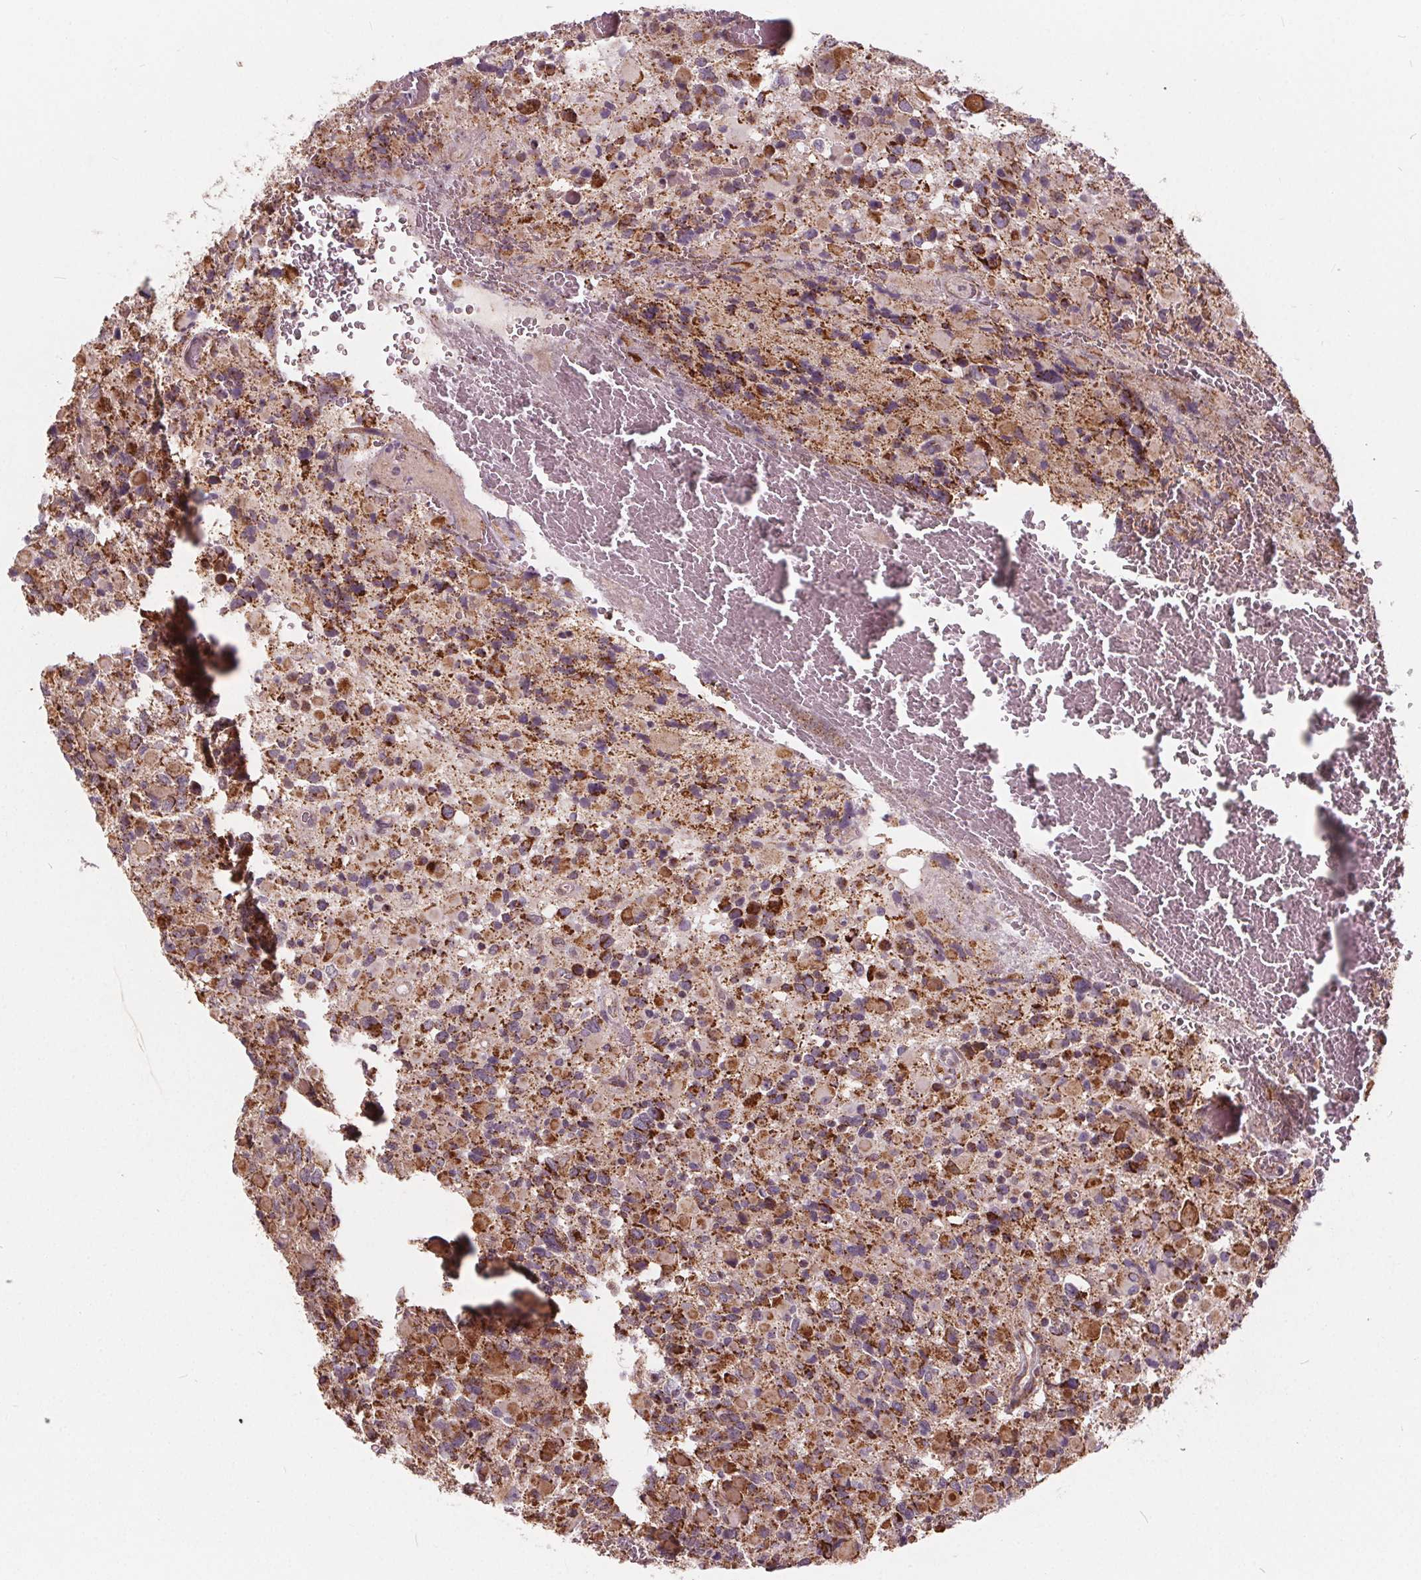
{"staining": {"intensity": "moderate", "quantity": ">75%", "location": "cytoplasmic/membranous"}, "tissue": "glioma", "cell_type": "Tumor cells", "image_type": "cancer", "snomed": [{"axis": "morphology", "description": "Glioma, malignant, High grade"}, {"axis": "topography", "description": "Brain"}], "caption": "Human glioma stained with a protein marker shows moderate staining in tumor cells.", "gene": "PLSCR3", "patient": {"sex": "female", "age": 40}}